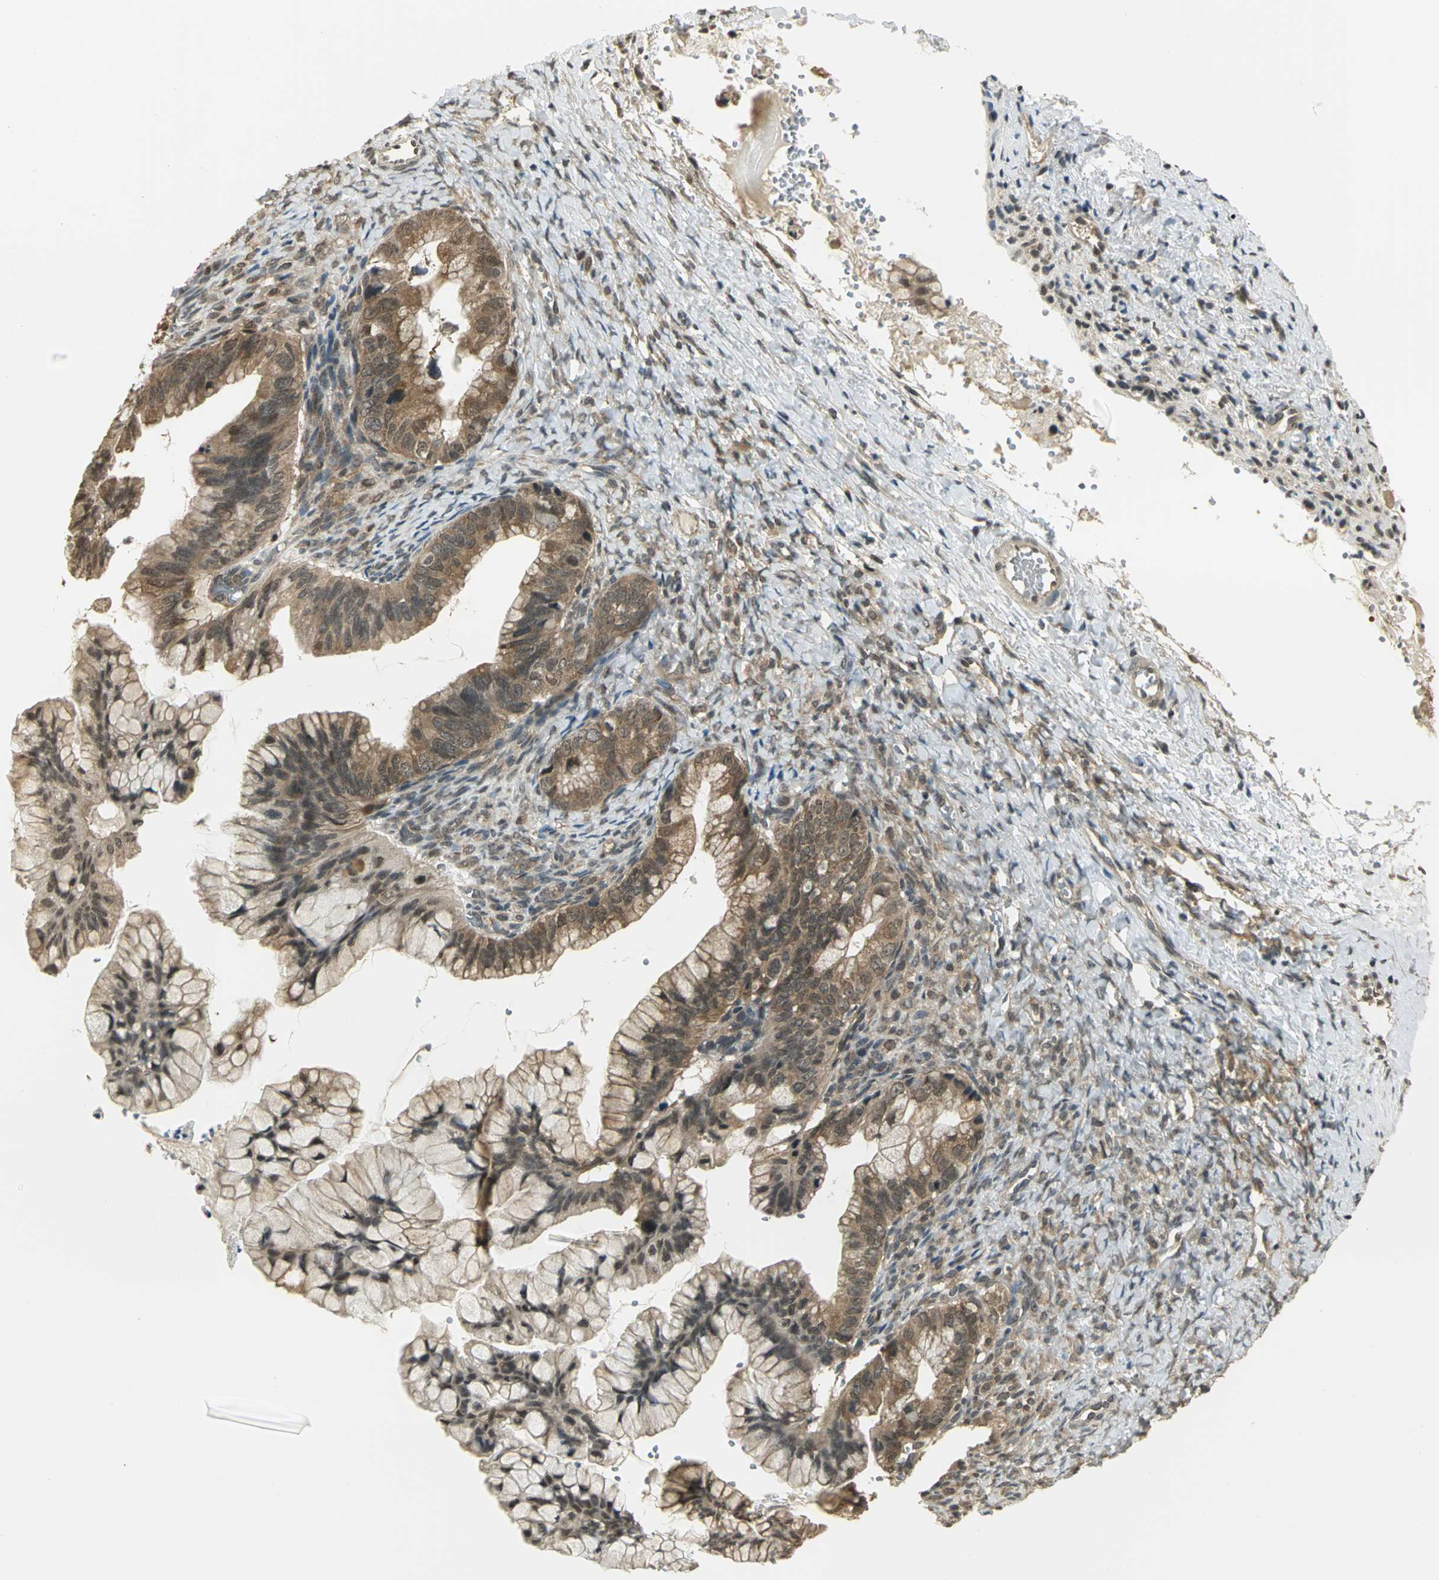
{"staining": {"intensity": "moderate", "quantity": ">75%", "location": "cytoplasmic/membranous"}, "tissue": "ovarian cancer", "cell_type": "Tumor cells", "image_type": "cancer", "snomed": [{"axis": "morphology", "description": "Cystadenocarcinoma, mucinous, NOS"}, {"axis": "topography", "description": "Ovary"}], "caption": "Immunohistochemistry (DAB) staining of human ovarian mucinous cystadenocarcinoma reveals moderate cytoplasmic/membranous protein staining in about >75% of tumor cells.", "gene": "CDC34", "patient": {"sex": "female", "age": 36}}